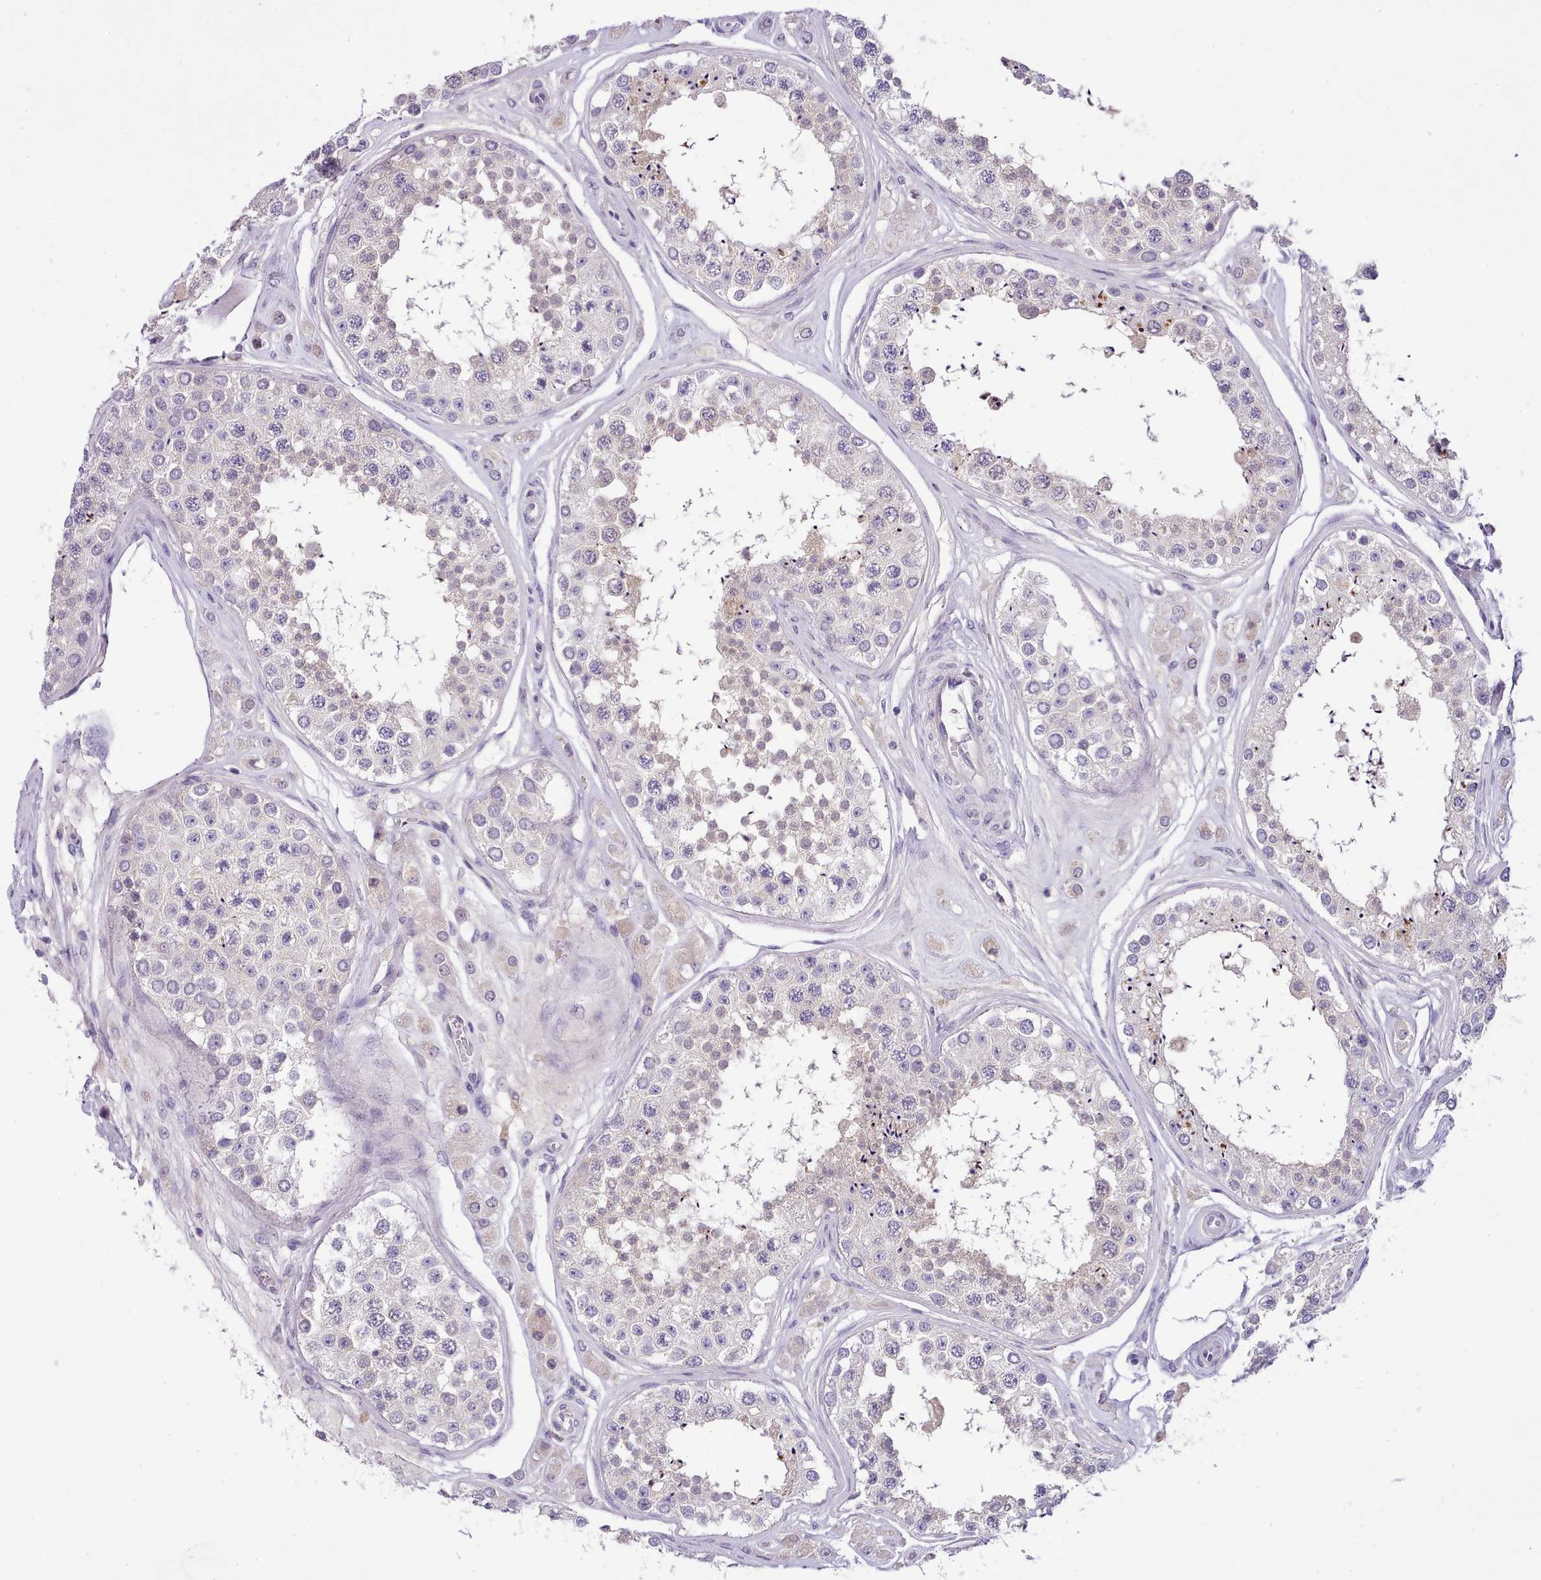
{"staining": {"intensity": "weak", "quantity": "<25%", "location": "cytoplasmic/membranous"}, "tissue": "testis", "cell_type": "Cells in seminiferous ducts", "image_type": "normal", "snomed": [{"axis": "morphology", "description": "Normal tissue, NOS"}, {"axis": "topography", "description": "Testis"}], "caption": "The histopathology image displays no significant staining in cells in seminiferous ducts of testis. (Brightfield microscopy of DAB (3,3'-diaminobenzidine) immunohistochemistry at high magnification).", "gene": "FAM83E", "patient": {"sex": "male", "age": 25}}